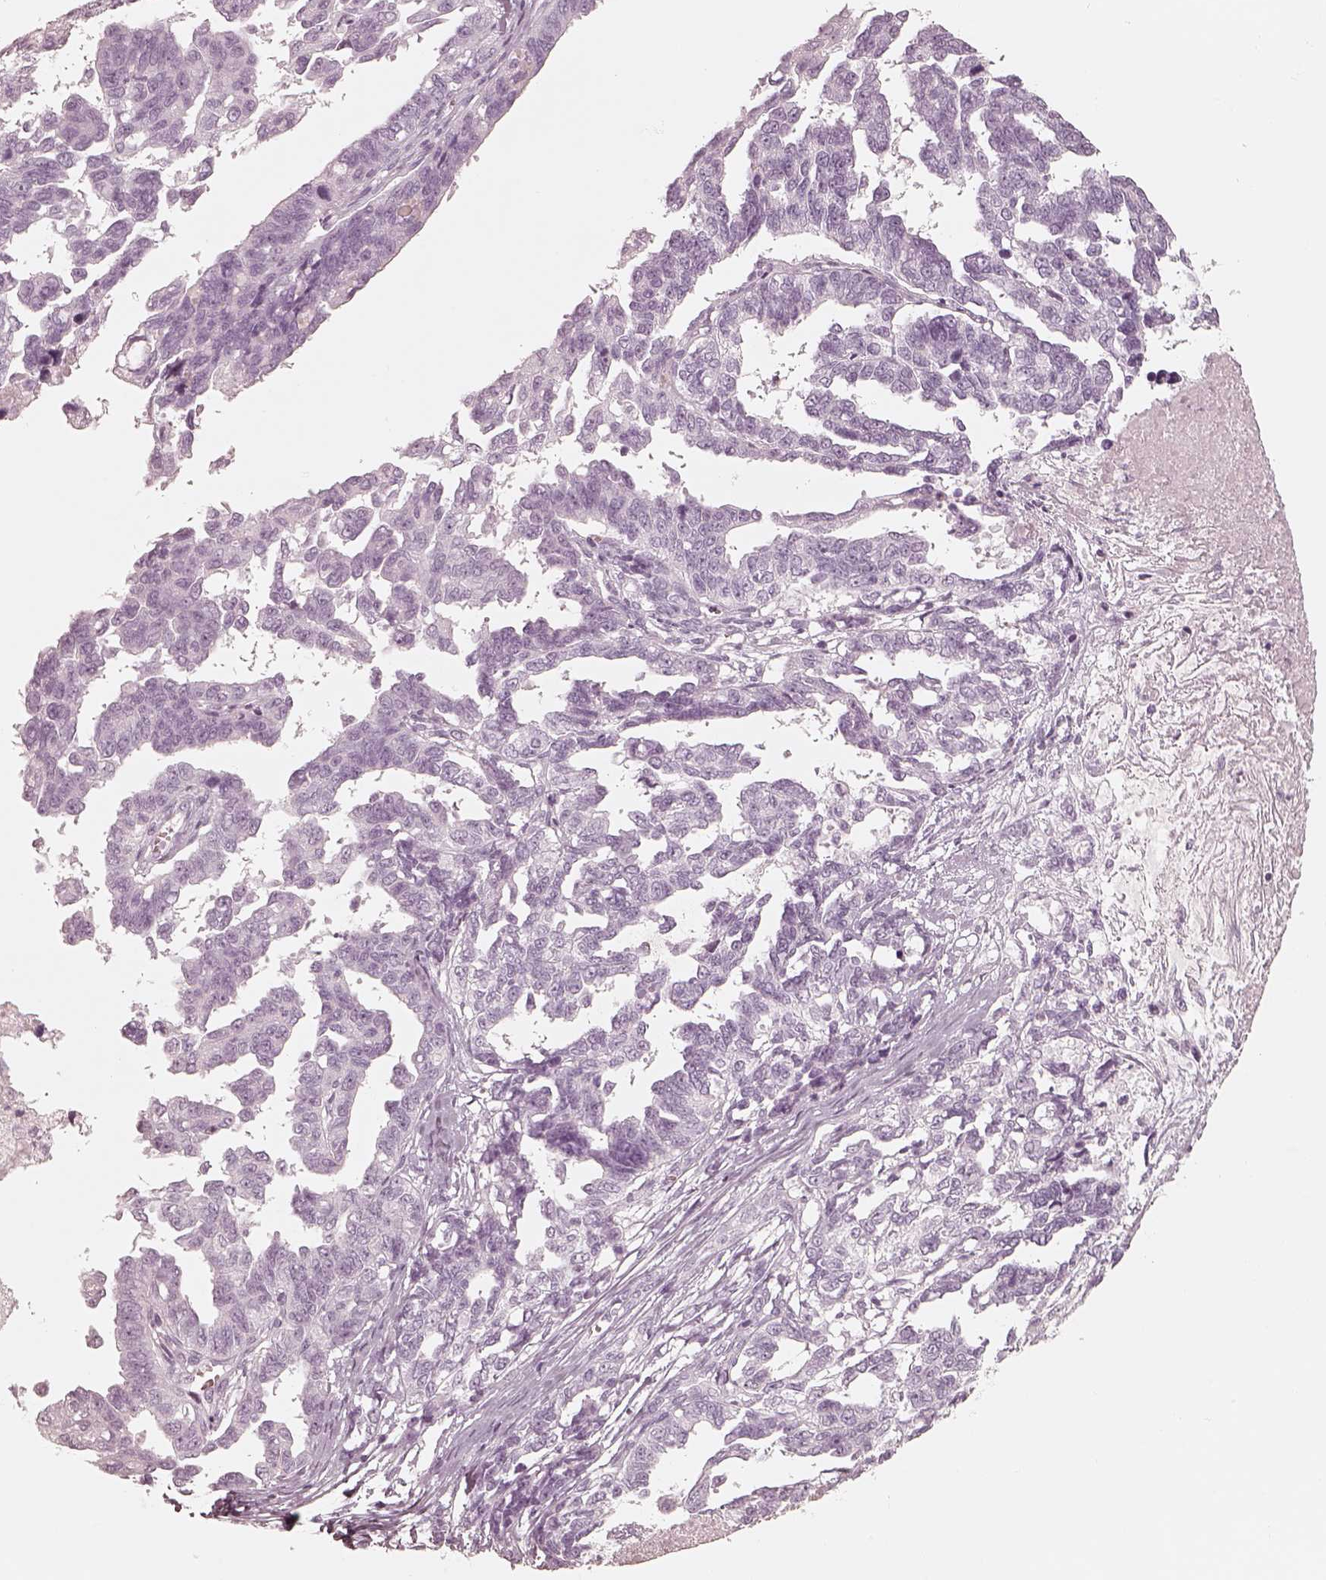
{"staining": {"intensity": "negative", "quantity": "none", "location": "none"}, "tissue": "ovarian cancer", "cell_type": "Tumor cells", "image_type": "cancer", "snomed": [{"axis": "morphology", "description": "Cystadenocarcinoma, serous, NOS"}, {"axis": "topography", "description": "Ovary"}], "caption": "There is no significant positivity in tumor cells of ovarian cancer (serous cystadenocarcinoma).", "gene": "KRT82", "patient": {"sex": "female", "age": 69}}